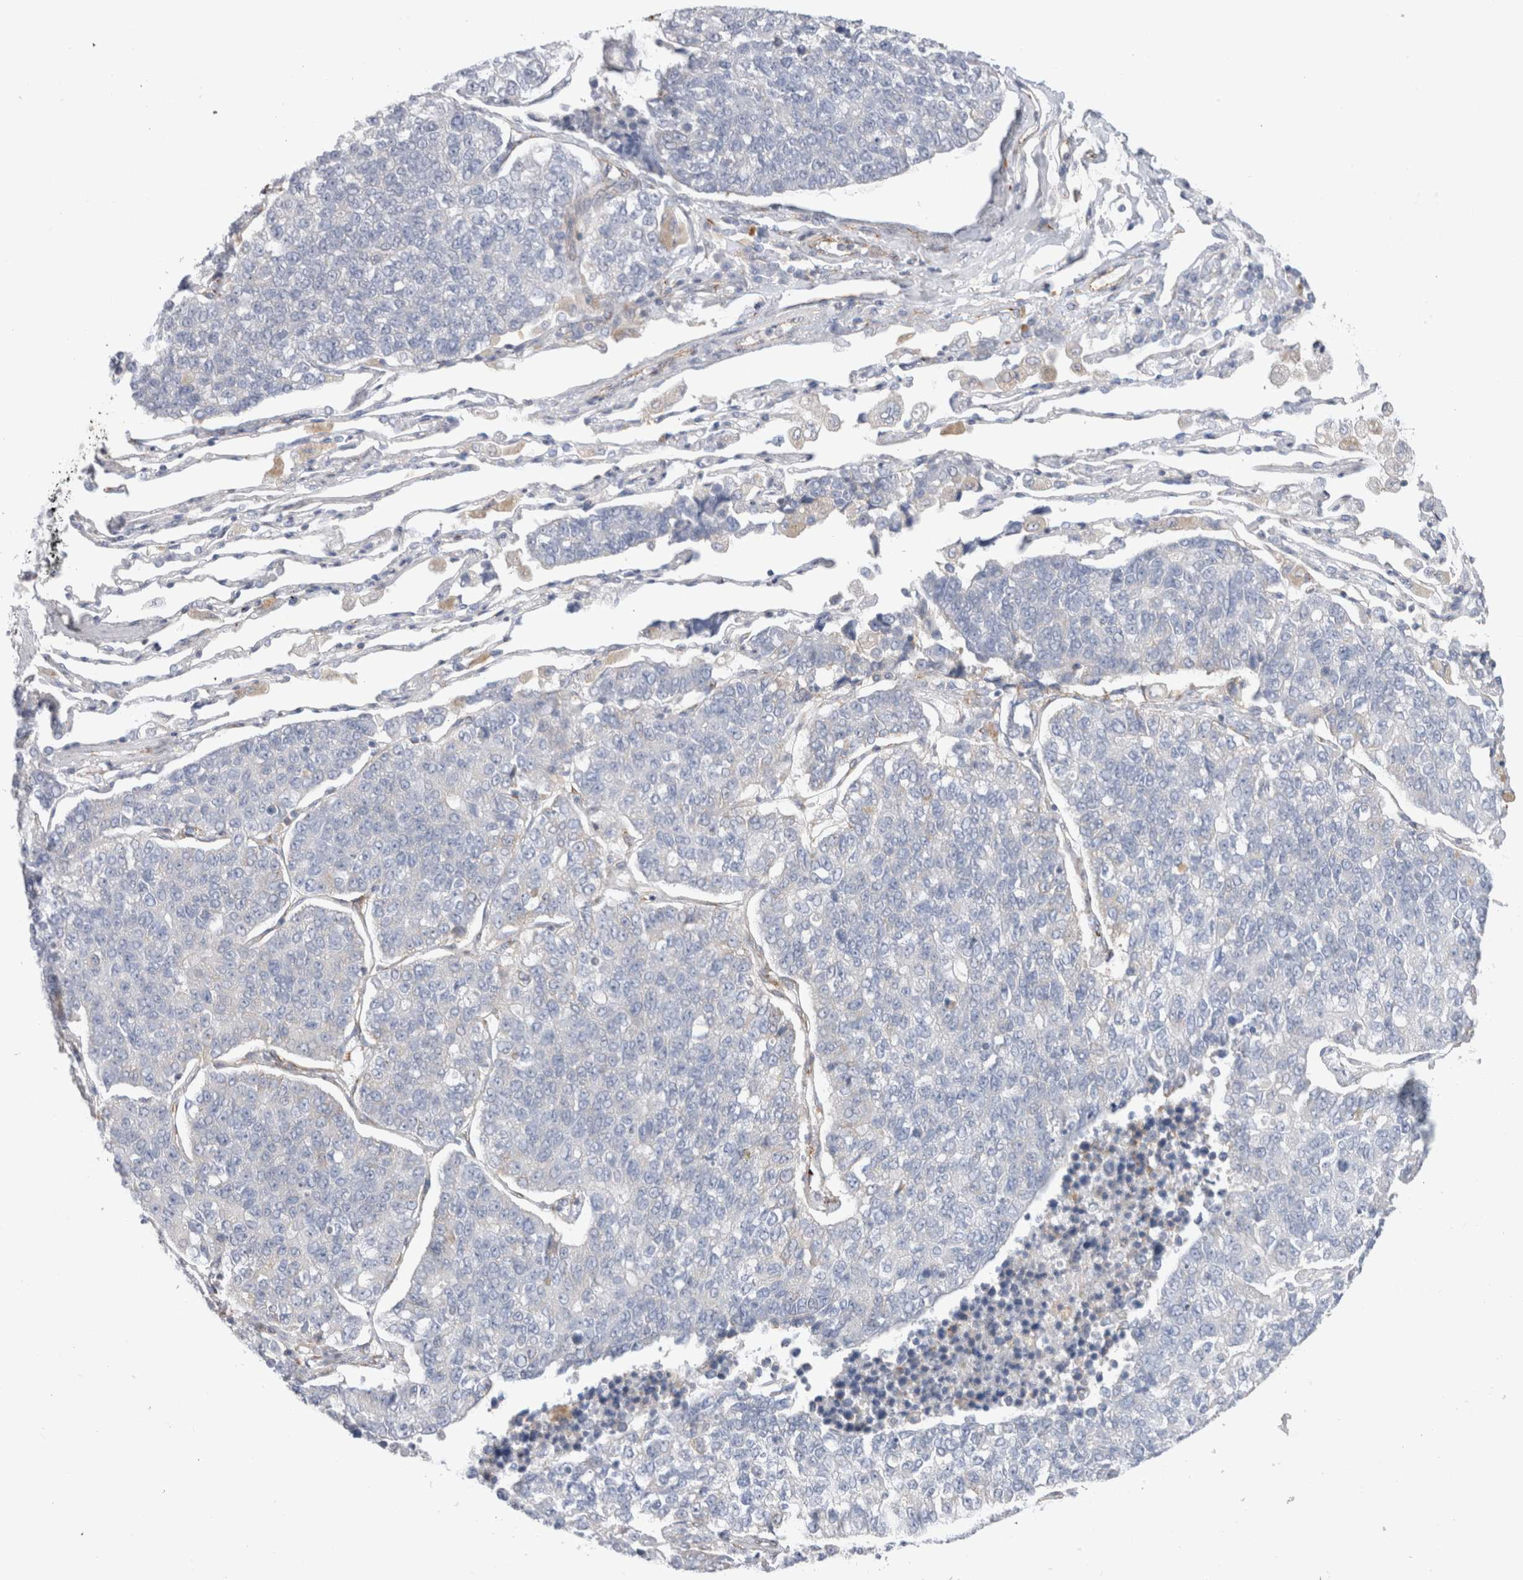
{"staining": {"intensity": "negative", "quantity": "none", "location": "none"}, "tissue": "lung cancer", "cell_type": "Tumor cells", "image_type": "cancer", "snomed": [{"axis": "morphology", "description": "Adenocarcinoma, NOS"}, {"axis": "topography", "description": "Lung"}], "caption": "Immunohistochemistry photomicrograph of neoplastic tissue: human lung cancer (adenocarcinoma) stained with DAB (3,3'-diaminobenzidine) exhibits no significant protein staining in tumor cells.", "gene": "CNPY4", "patient": {"sex": "male", "age": 49}}